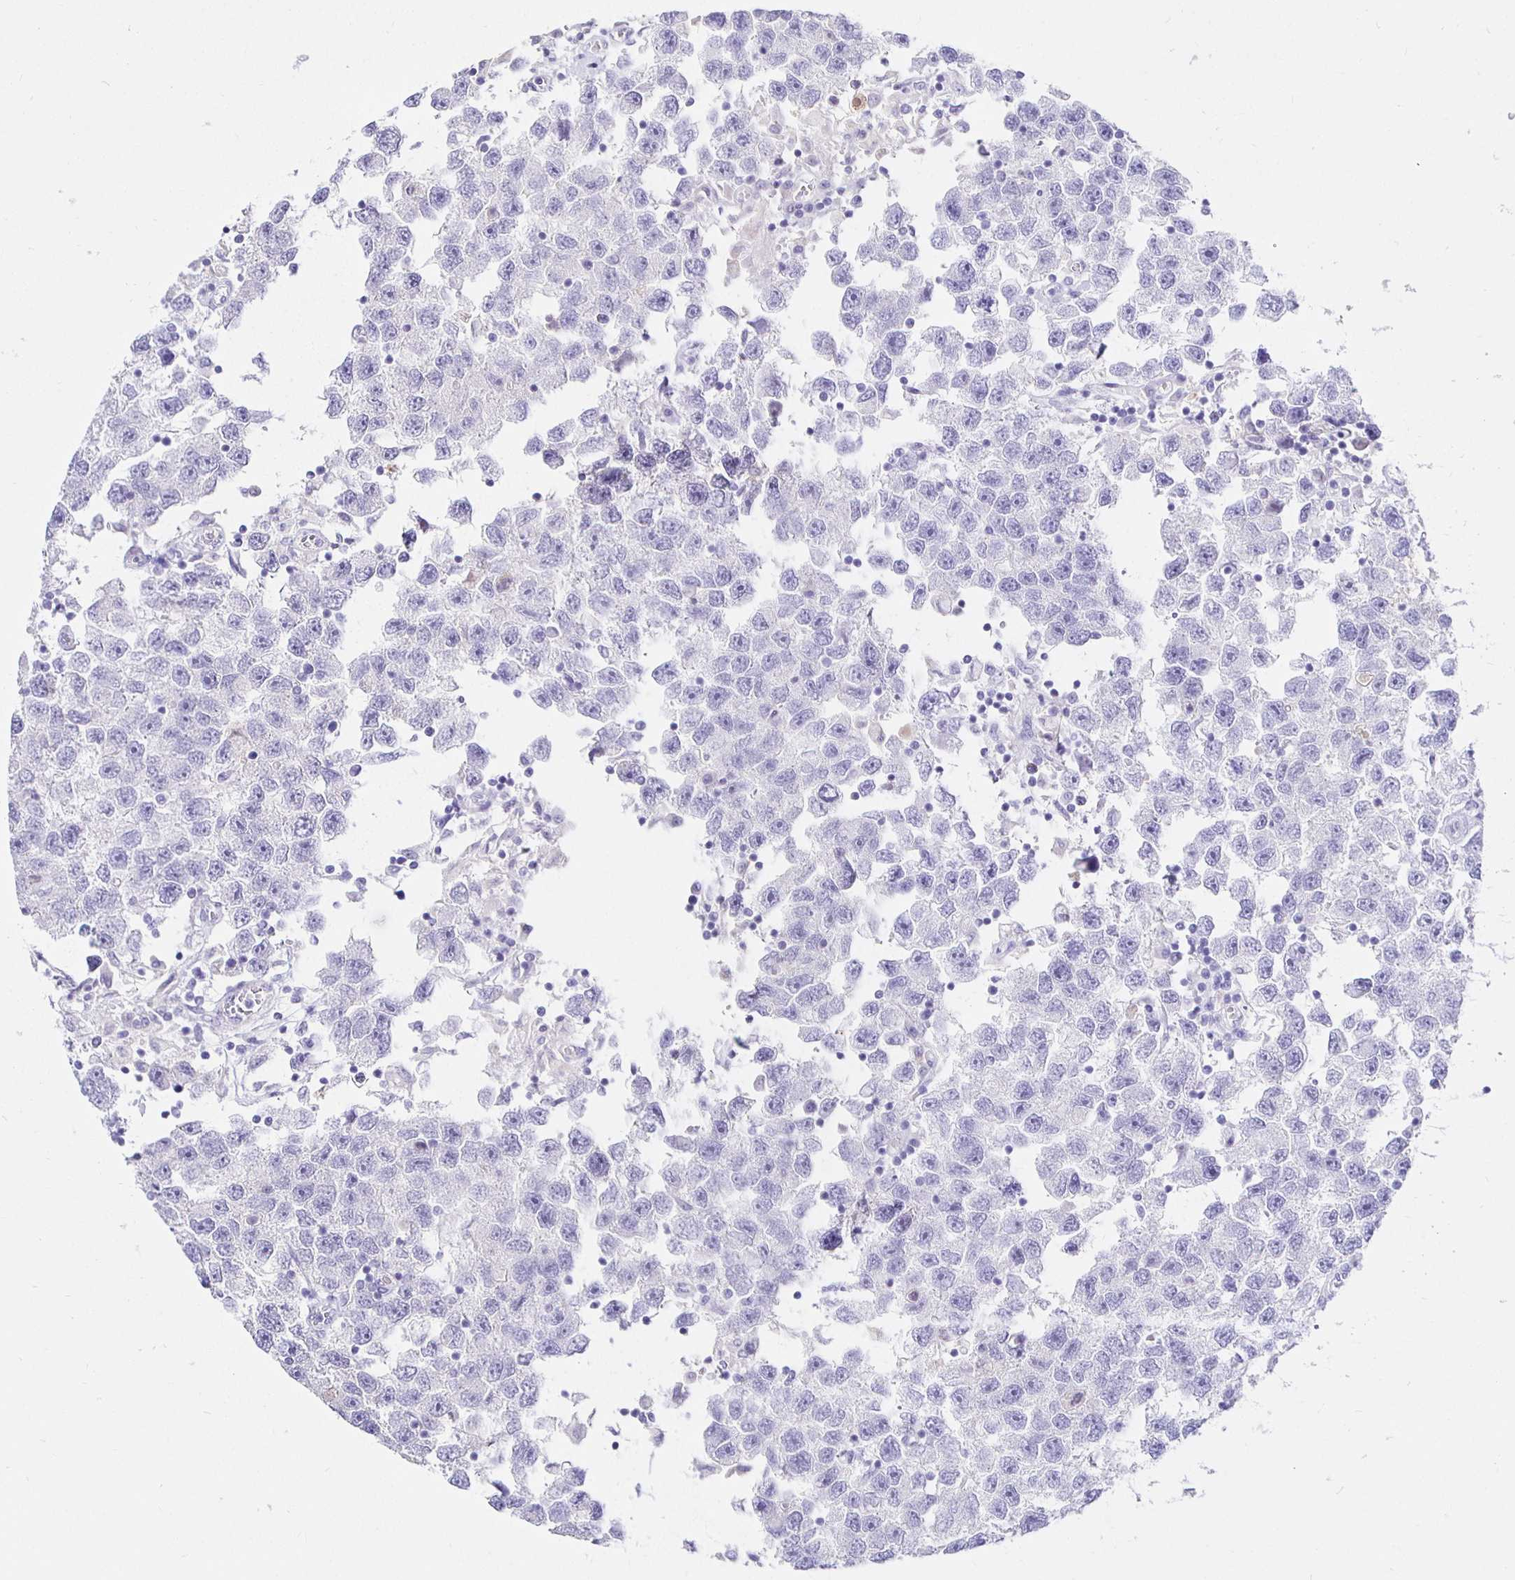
{"staining": {"intensity": "negative", "quantity": "none", "location": "none"}, "tissue": "testis cancer", "cell_type": "Tumor cells", "image_type": "cancer", "snomed": [{"axis": "morphology", "description": "Seminoma, NOS"}, {"axis": "topography", "description": "Testis"}], "caption": "There is no significant positivity in tumor cells of testis cancer (seminoma).", "gene": "UMOD", "patient": {"sex": "male", "age": 26}}